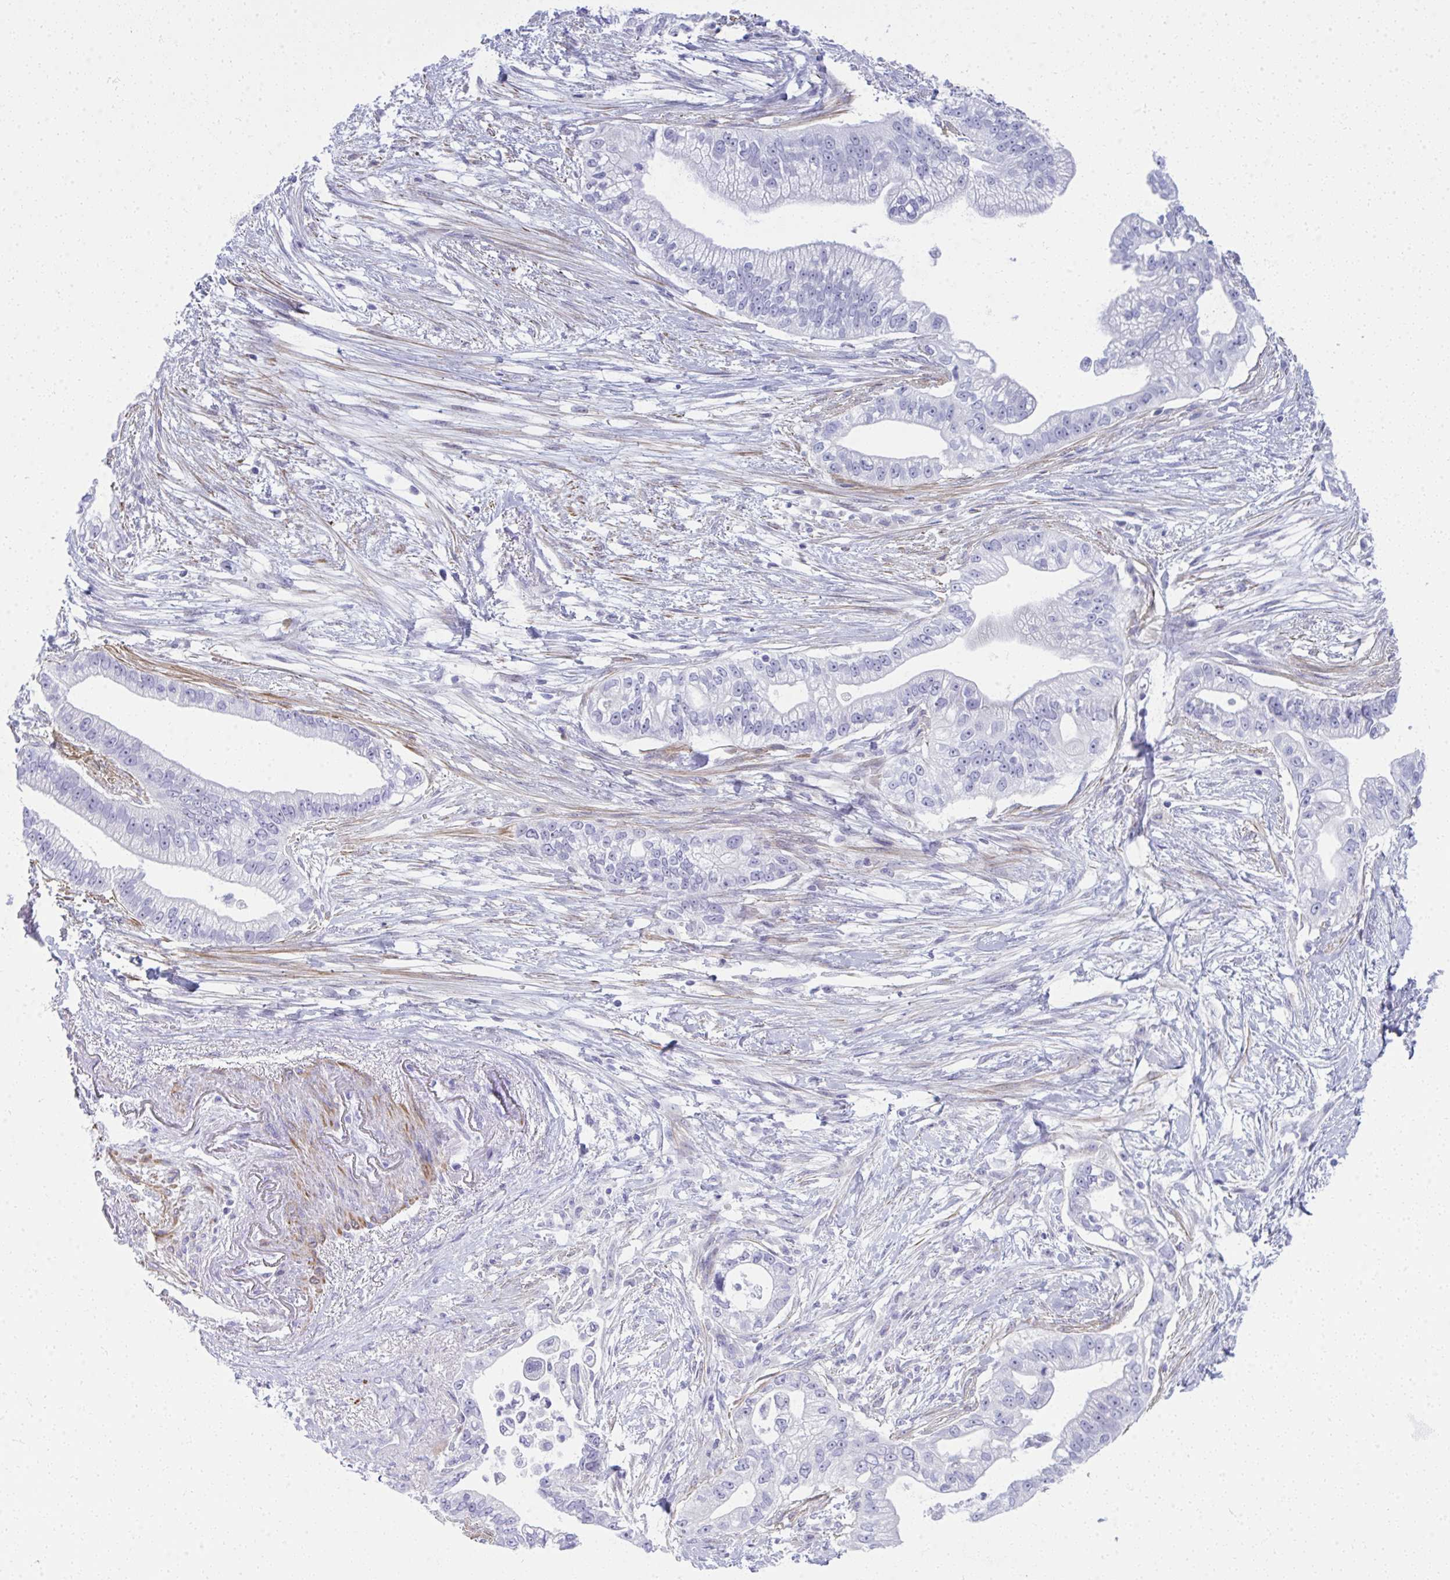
{"staining": {"intensity": "negative", "quantity": "none", "location": "none"}, "tissue": "pancreatic cancer", "cell_type": "Tumor cells", "image_type": "cancer", "snomed": [{"axis": "morphology", "description": "Adenocarcinoma, NOS"}, {"axis": "topography", "description": "Pancreas"}], "caption": "Pancreatic cancer was stained to show a protein in brown. There is no significant positivity in tumor cells.", "gene": "PUS7L", "patient": {"sex": "male", "age": 70}}